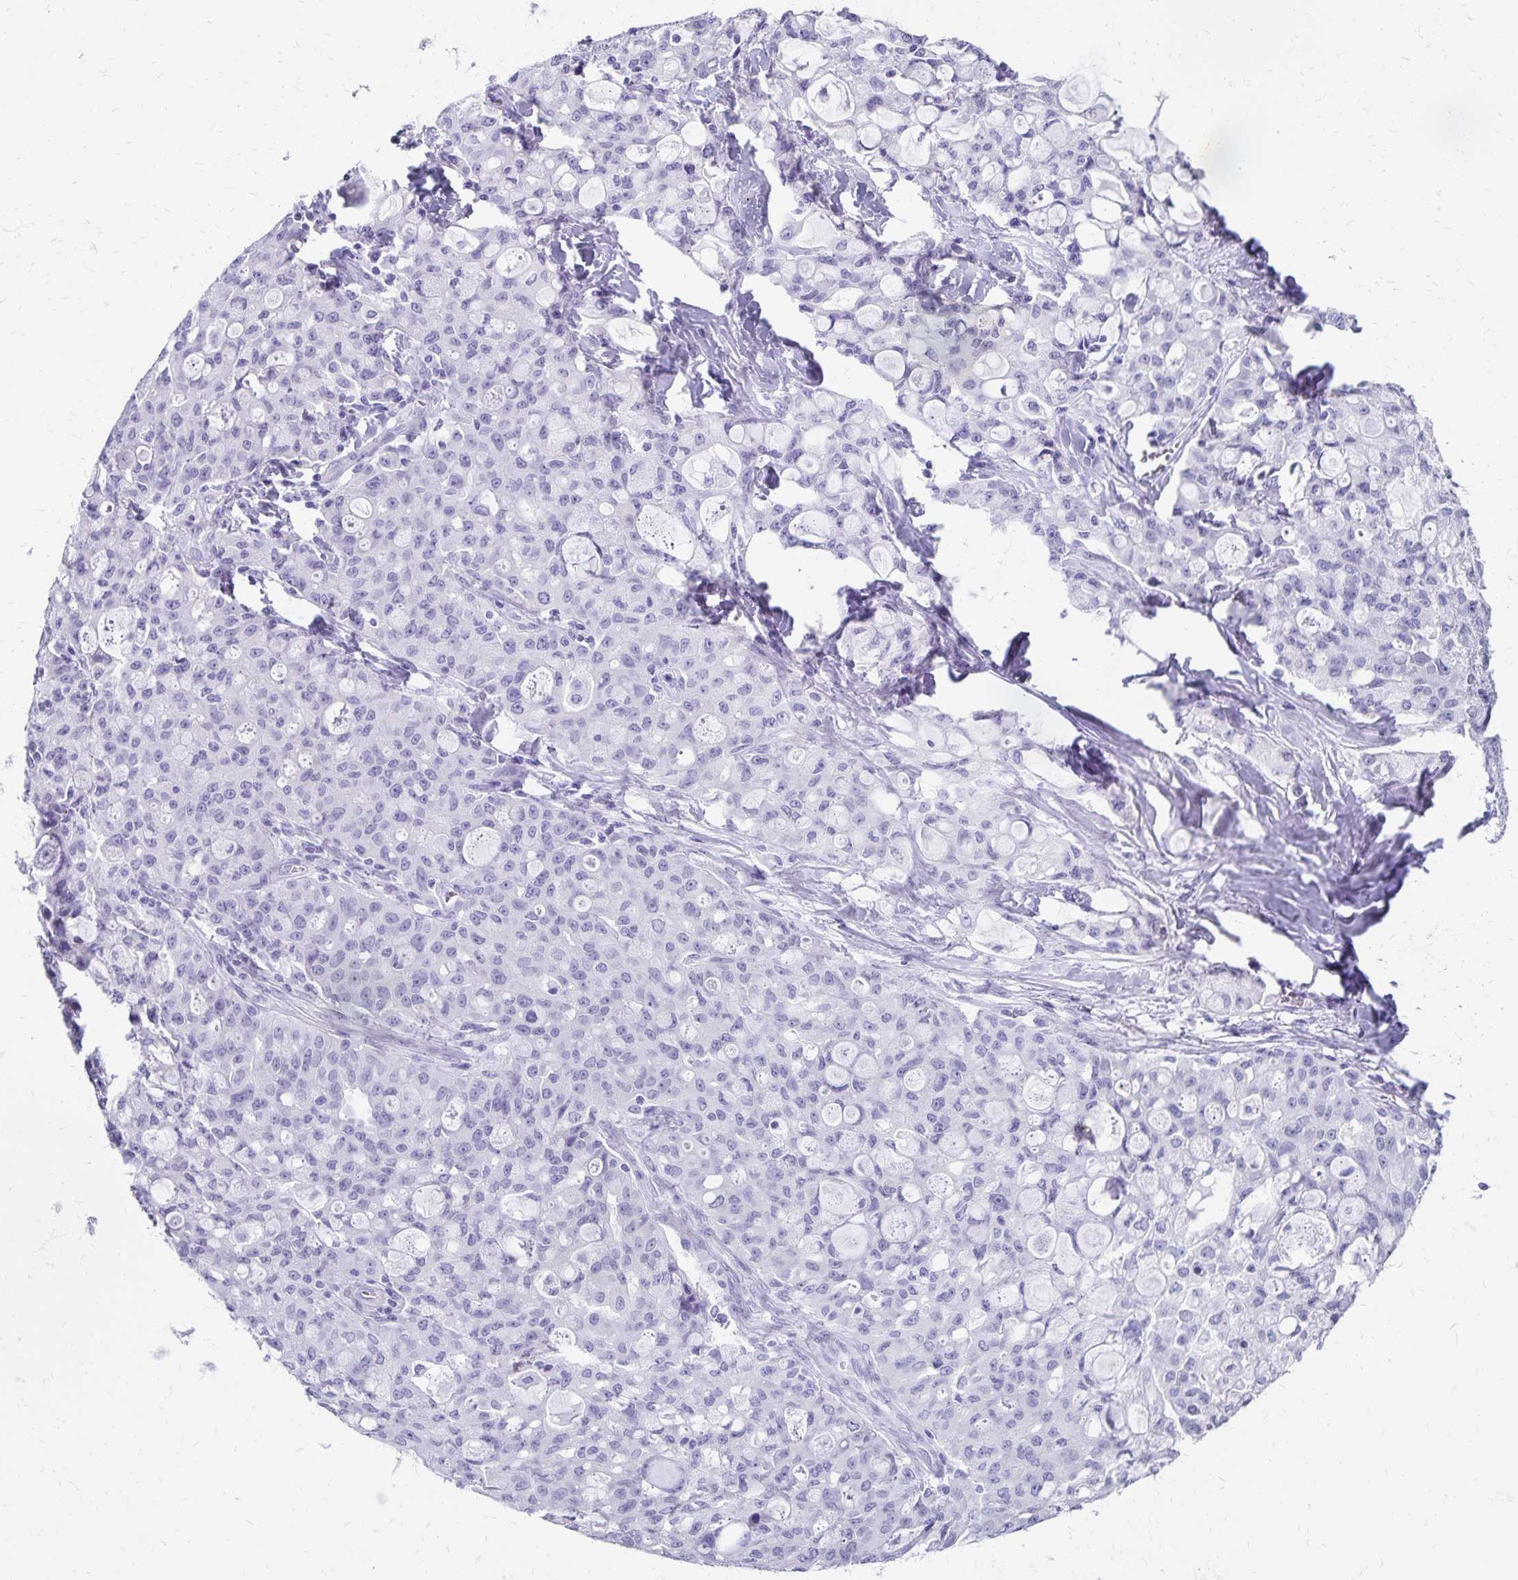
{"staining": {"intensity": "negative", "quantity": "none", "location": "none"}, "tissue": "lung cancer", "cell_type": "Tumor cells", "image_type": "cancer", "snomed": [{"axis": "morphology", "description": "Adenocarcinoma, NOS"}, {"axis": "topography", "description": "Lung"}], "caption": "DAB immunohistochemical staining of human lung adenocarcinoma exhibits no significant positivity in tumor cells. Brightfield microscopy of immunohistochemistry (IHC) stained with DAB (brown) and hematoxylin (blue), captured at high magnification.", "gene": "GIP", "patient": {"sex": "female", "age": 44}}